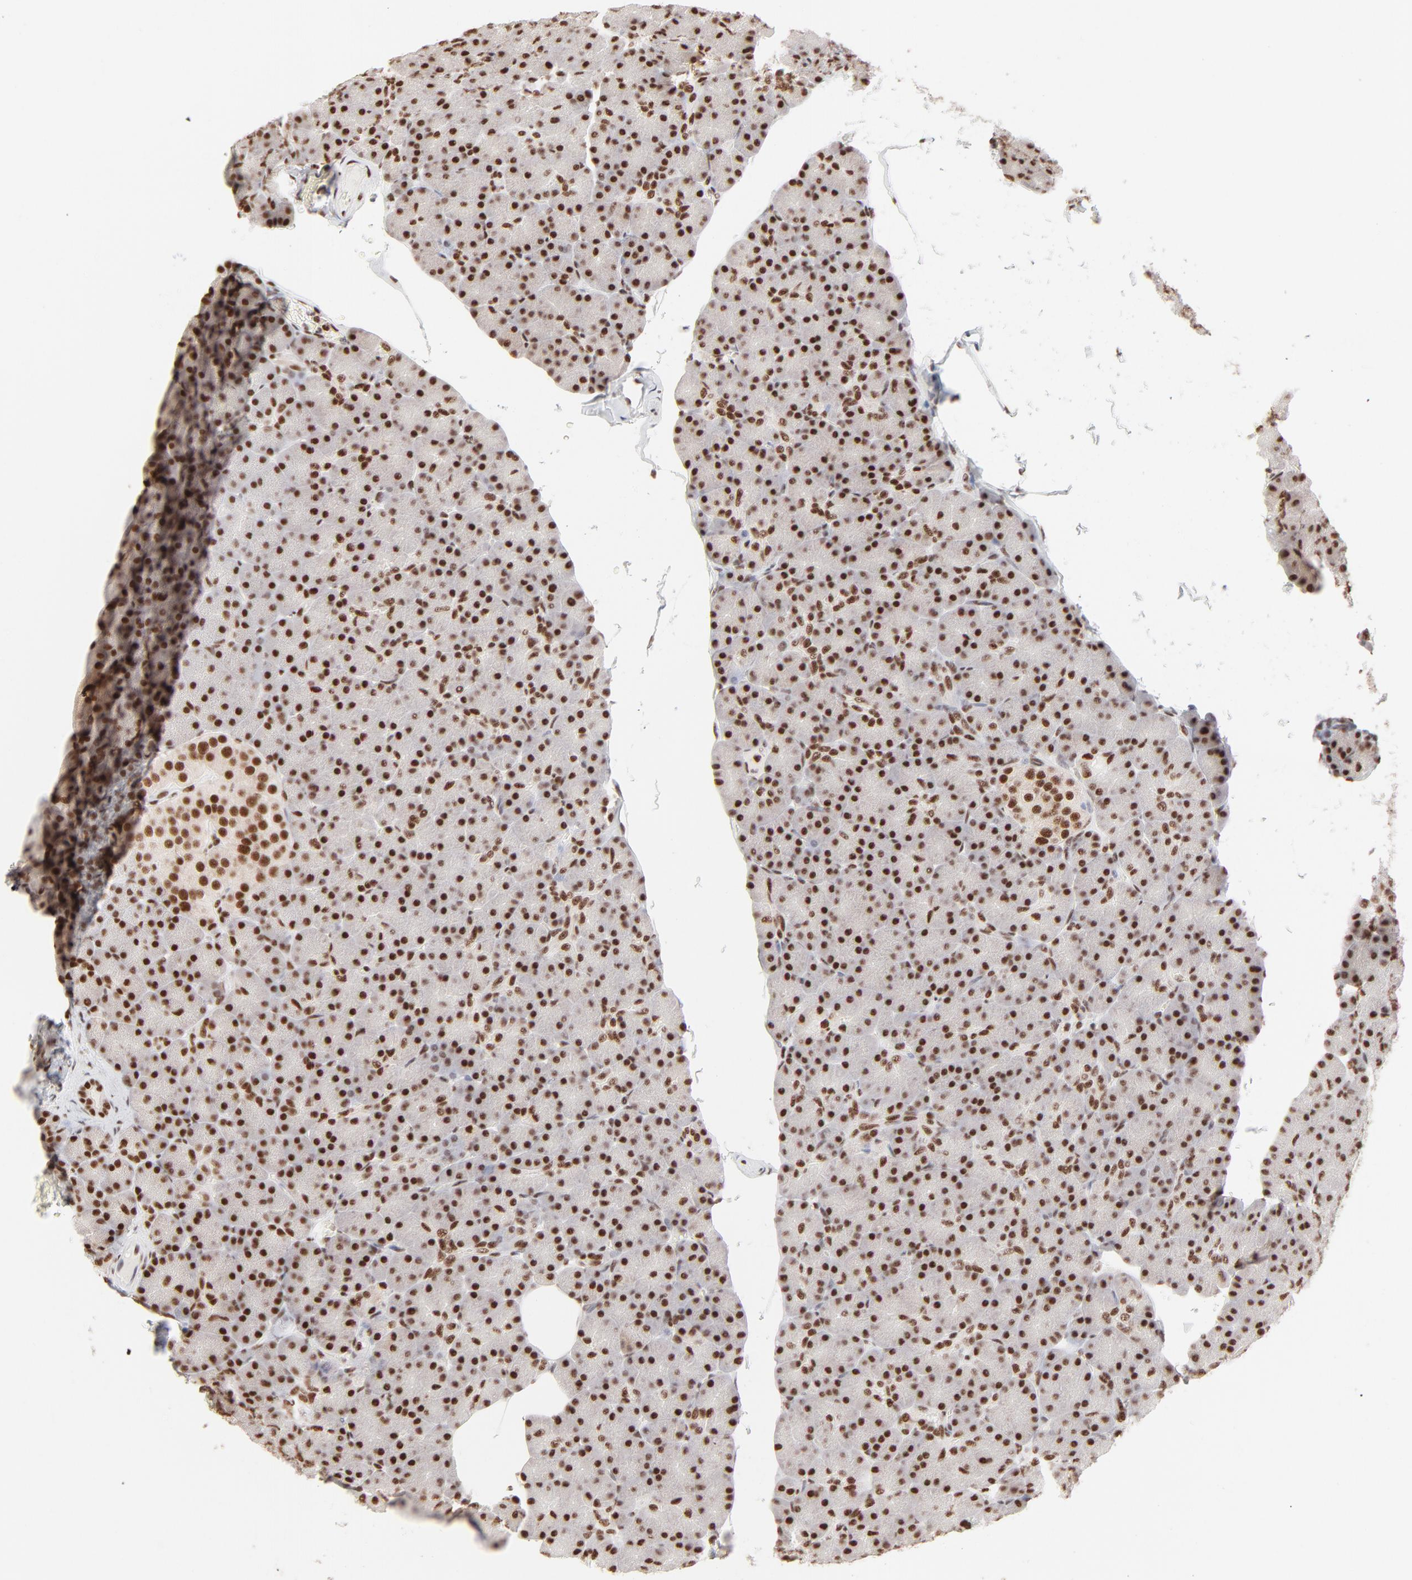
{"staining": {"intensity": "strong", "quantity": ">75%", "location": "nuclear"}, "tissue": "pancreas", "cell_type": "Exocrine glandular cells", "image_type": "normal", "snomed": [{"axis": "morphology", "description": "Normal tissue, NOS"}, {"axis": "topography", "description": "Pancreas"}], "caption": "IHC staining of unremarkable pancreas, which shows high levels of strong nuclear staining in approximately >75% of exocrine glandular cells indicating strong nuclear protein staining. The staining was performed using DAB (3,3'-diaminobenzidine) (brown) for protein detection and nuclei were counterstained in hematoxylin (blue).", "gene": "TARDBP", "patient": {"sex": "female", "age": 43}}